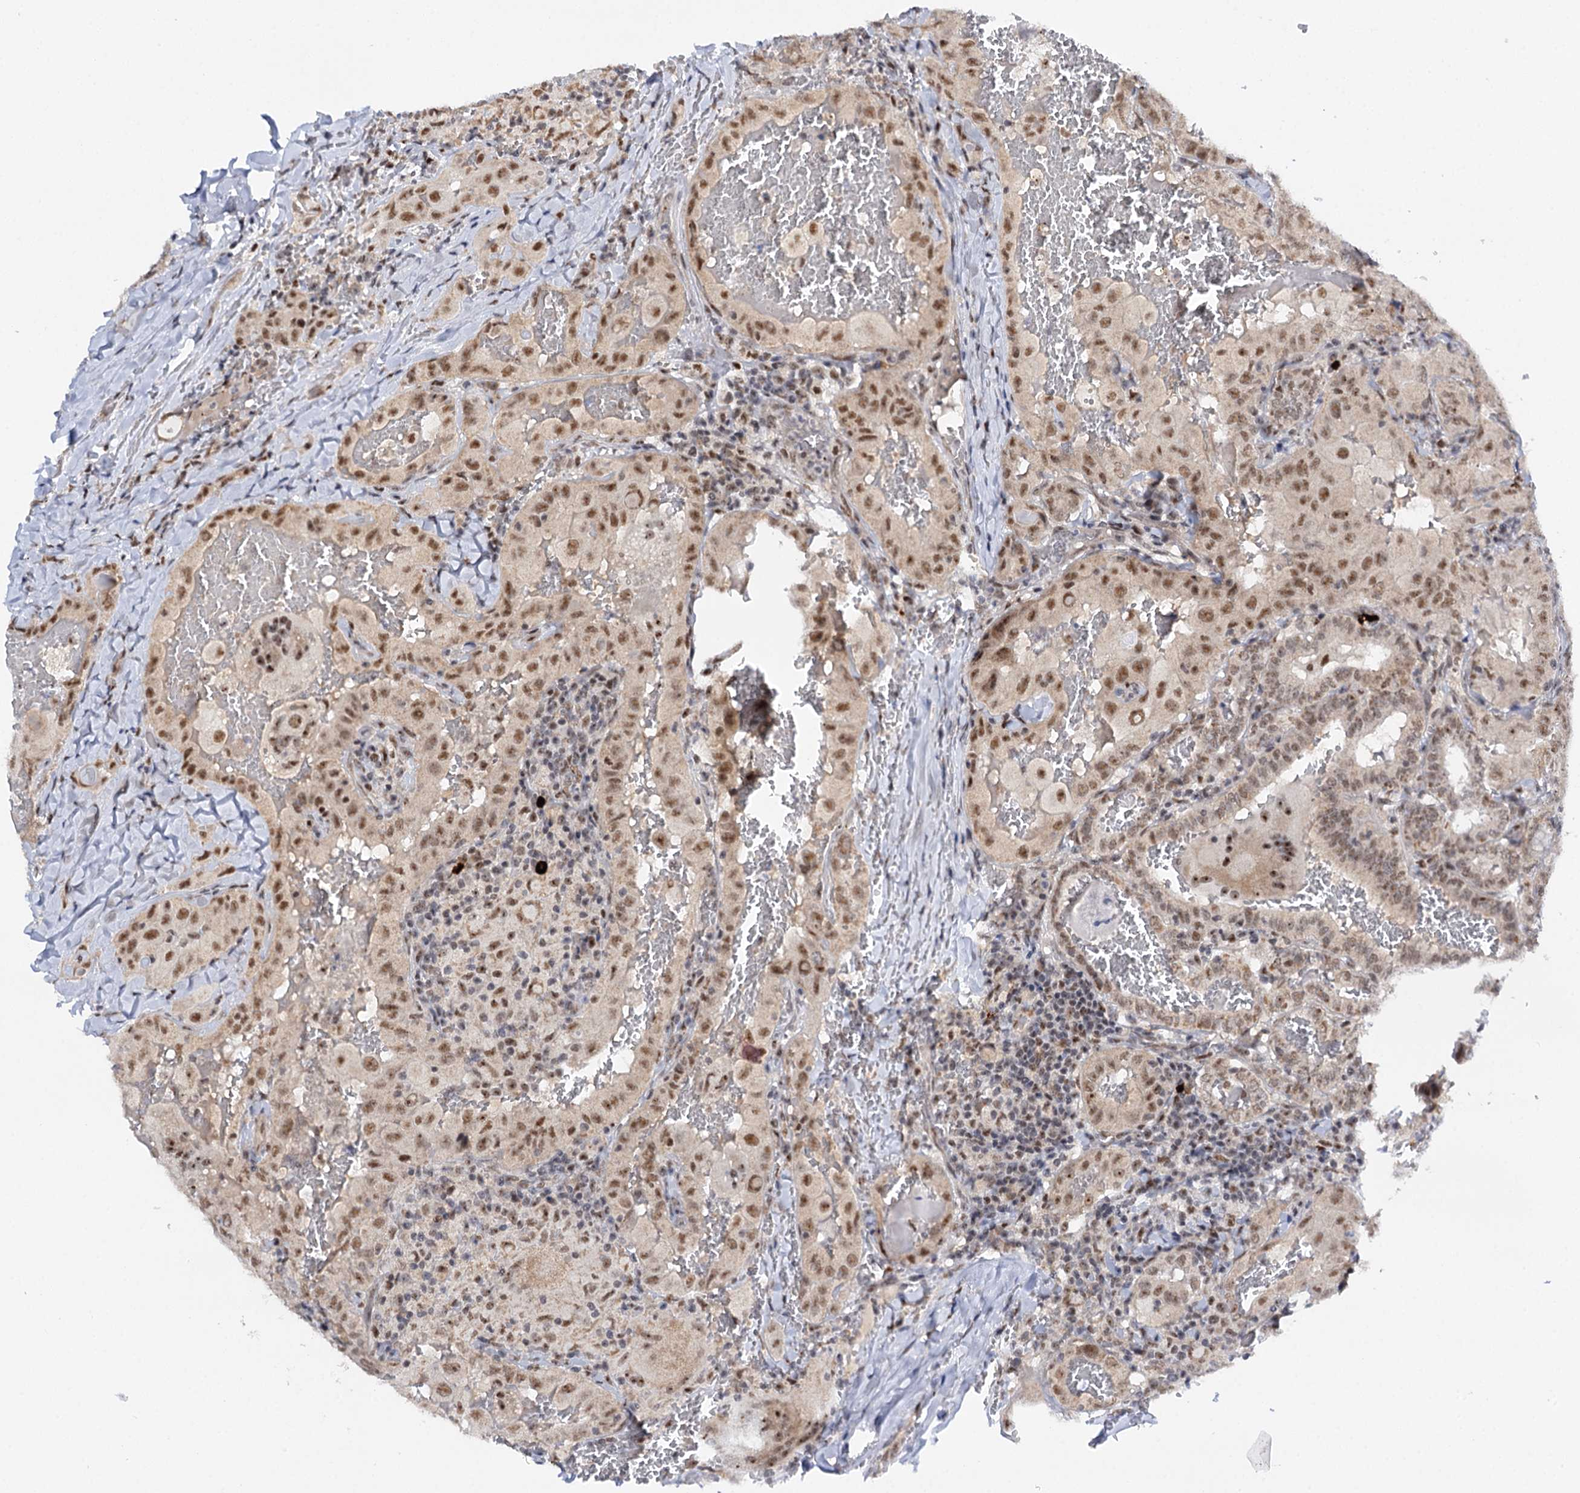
{"staining": {"intensity": "moderate", "quantity": "25%-75%", "location": "nuclear"}, "tissue": "thyroid cancer", "cell_type": "Tumor cells", "image_type": "cancer", "snomed": [{"axis": "morphology", "description": "Papillary adenocarcinoma, NOS"}, {"axis": "topography", "description": "Thyroid gland"}], "caption": "The histopathology image shows immunohistochemical staining of thyroid cancer. There is moderate nuclear staining is appreciated in about 25%-75% of tumor cells.", "gene": "BUD13", "patient": {"sex": "female", "age": 72}}